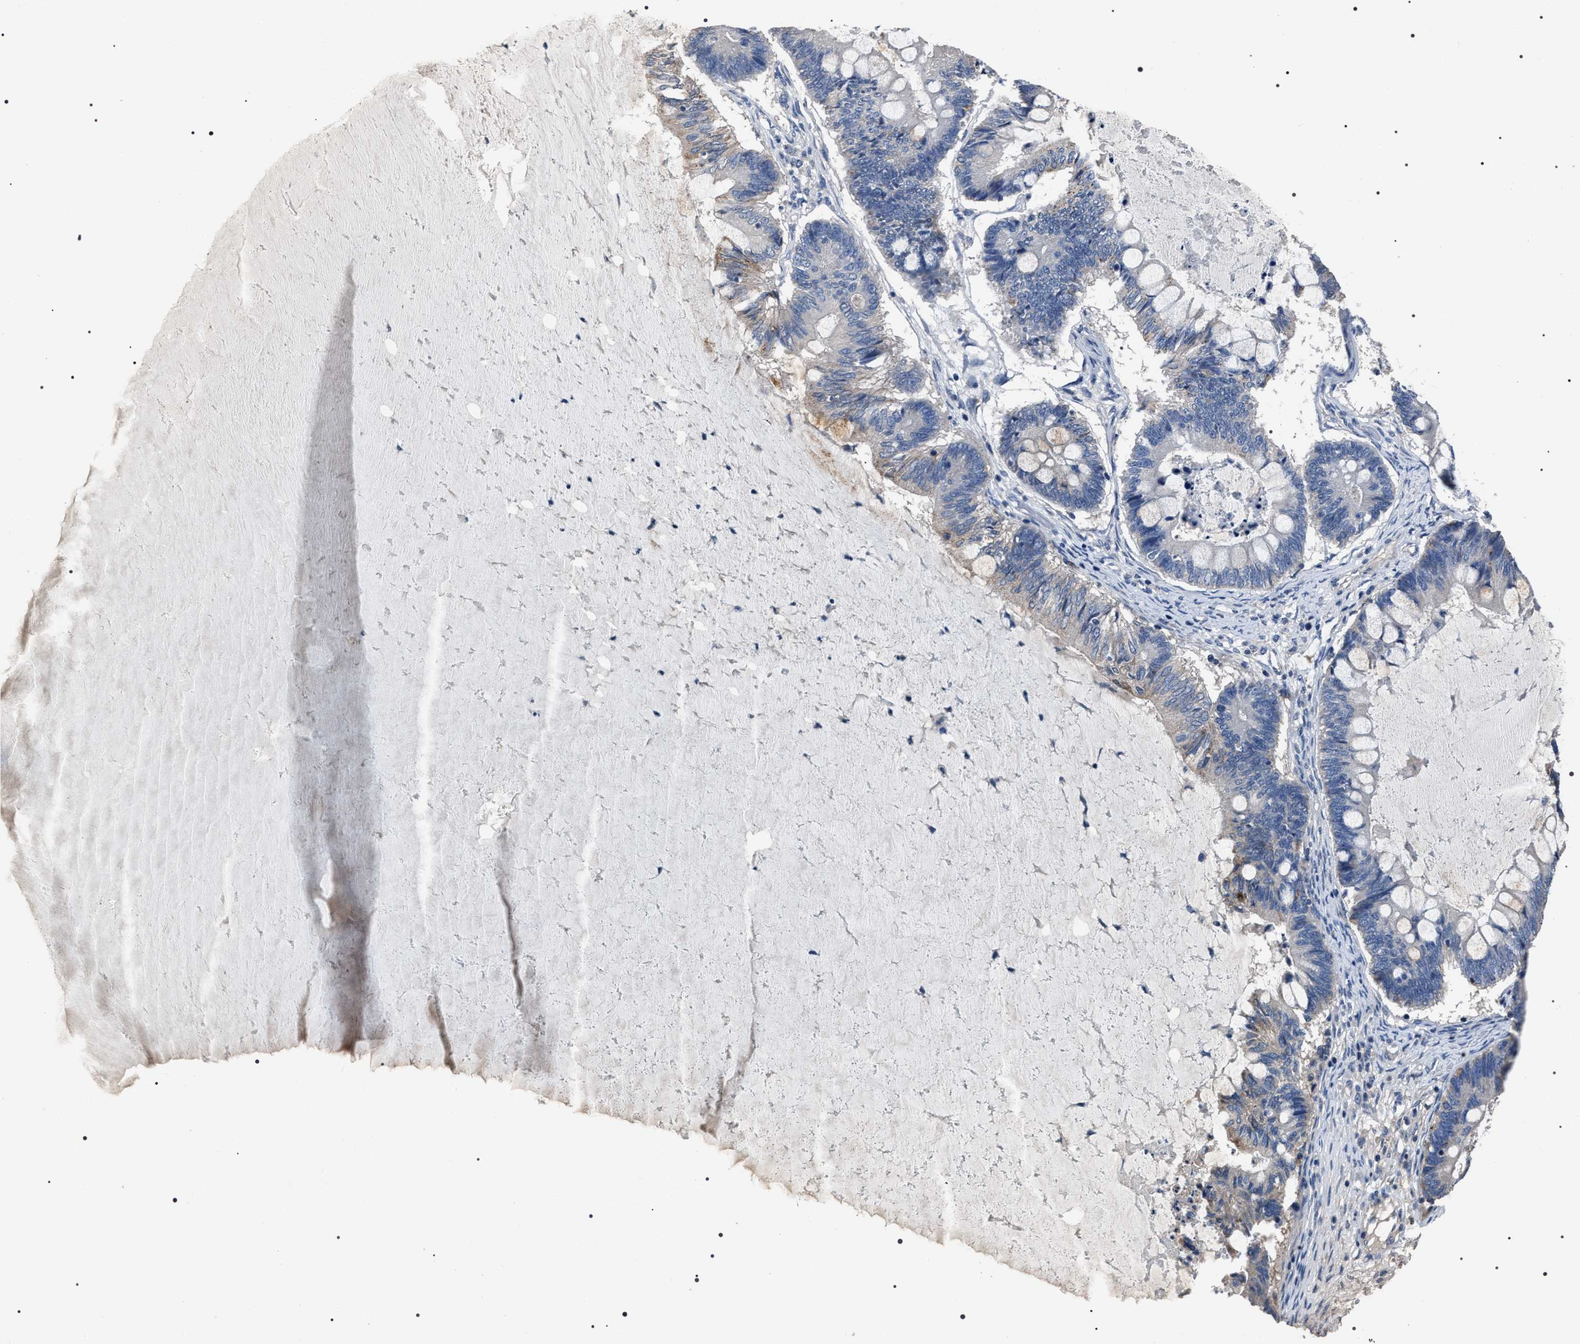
{"staining": {"intensity": "weak", "quantity": "<25%", "location": "cytoplasmic/membranous"}, "tissue": "ovarian cancer", "cell_type": "Tumor cells", "image_type": "cancer", "snomed": [{"axis": "morphology", "description": "Cystadenocarcinoma, mucinous, NOS"}, {"axis": "topography", "description": "Ovary"}], "caption": "Human ovarian cancer stained for a protein using immunohistochemistry demonstrates no positivity in tumor cells.", "gene": "TRIM54", "patient": {"sex": "female", "age": 61}}